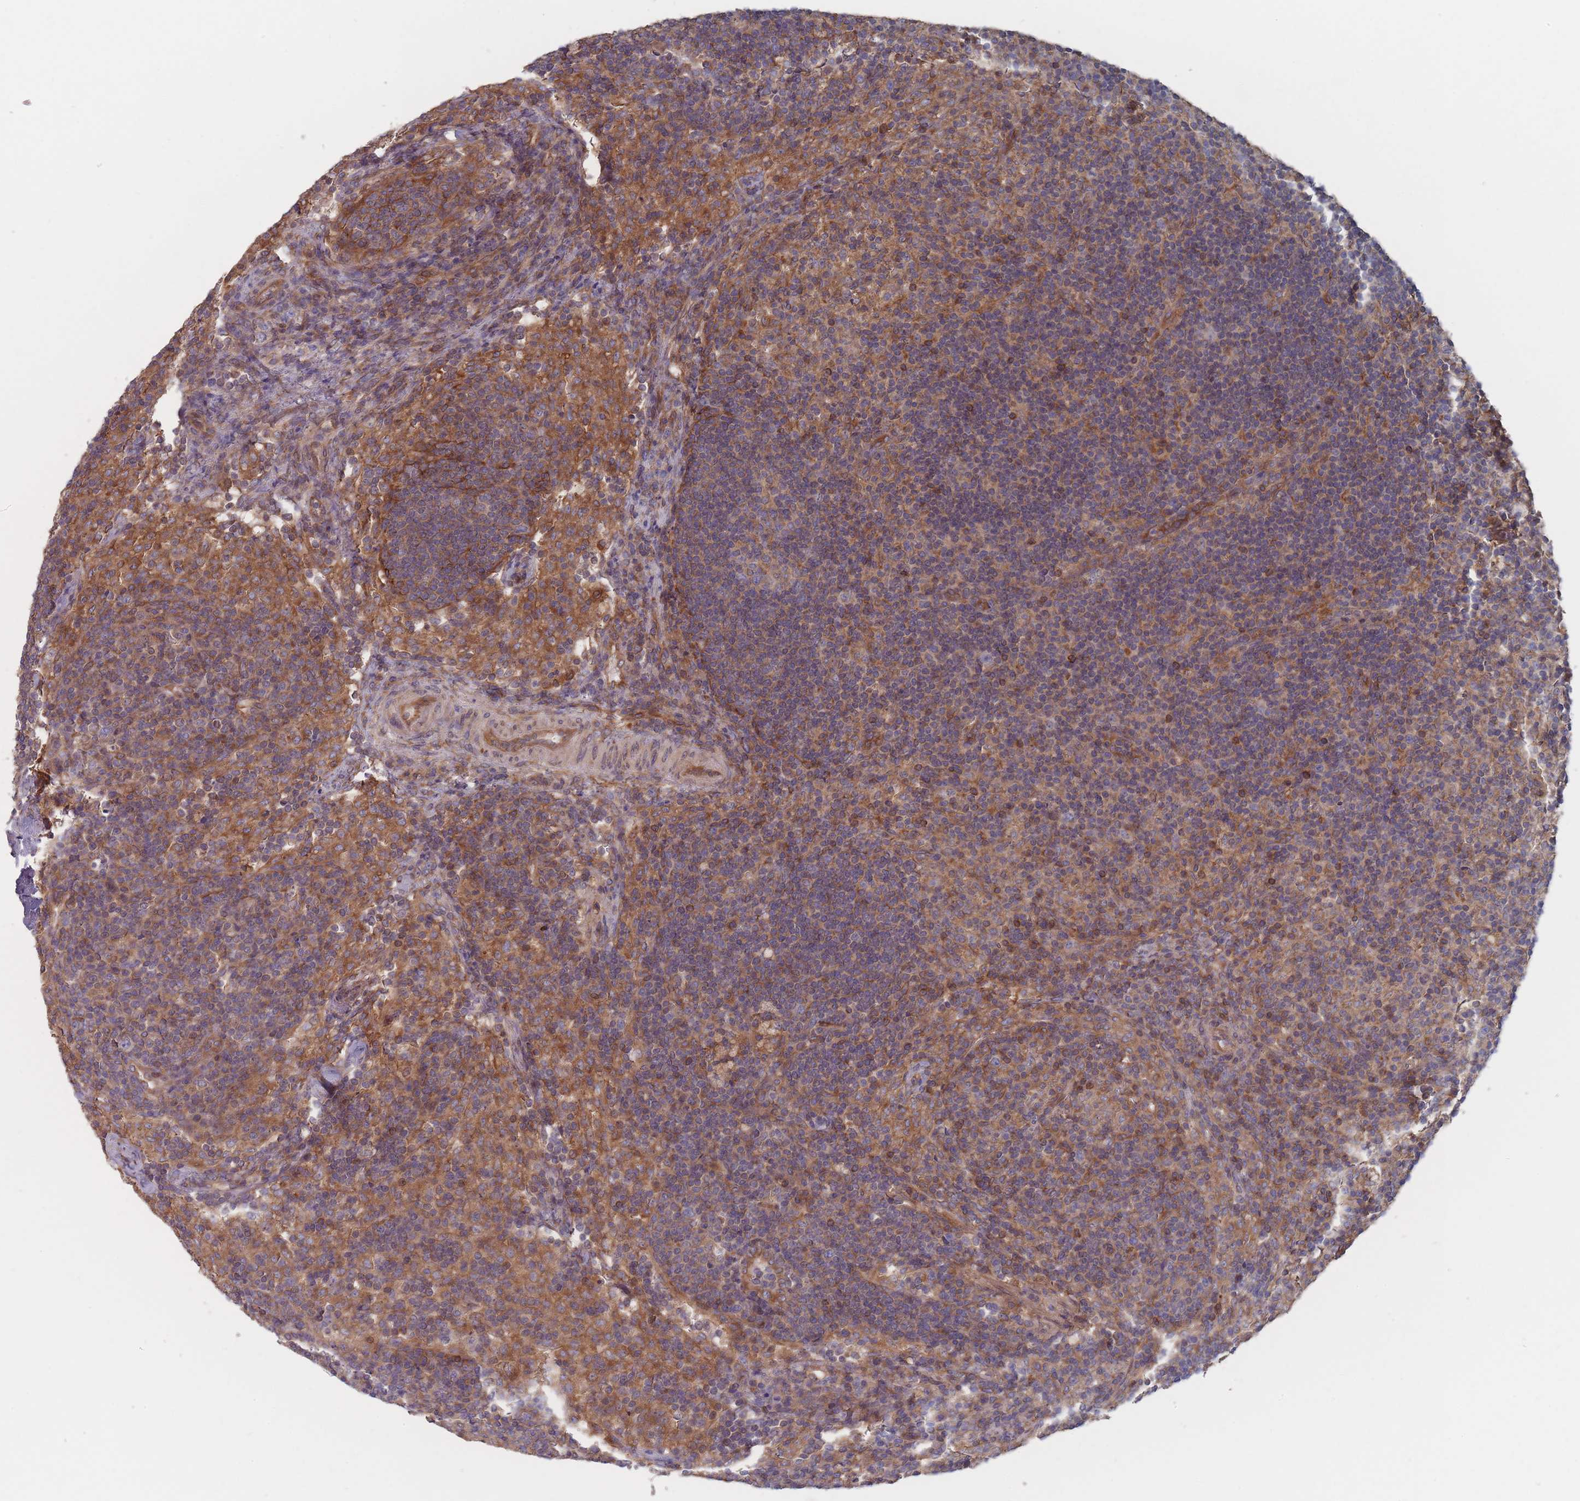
{"staining": {"intensity": "moderate", "quantity": "<25%", "location": "cytoplasmic/membranous"}, "tissue": "lymph node", "cell_type": "Germinal center cells", "image_type": "normal", "snomed": [{"axis": "morphology", "description": "Normal tissue, NOS"}, {"axis": "topography", "description": "Lymph node"}], "caption": "Immunohistochemistry of unremarkable lymph node reveals low levels of moderate cytoplasmic/membranous positivity in about <25% of germinal center cells. The protein is stained brown, and the nuclei are stained in blue (DAB IHC with brightfield microscopy, high magnification).", "gene": "KDSR", "patient": {"sex": "female", "age": 30}}